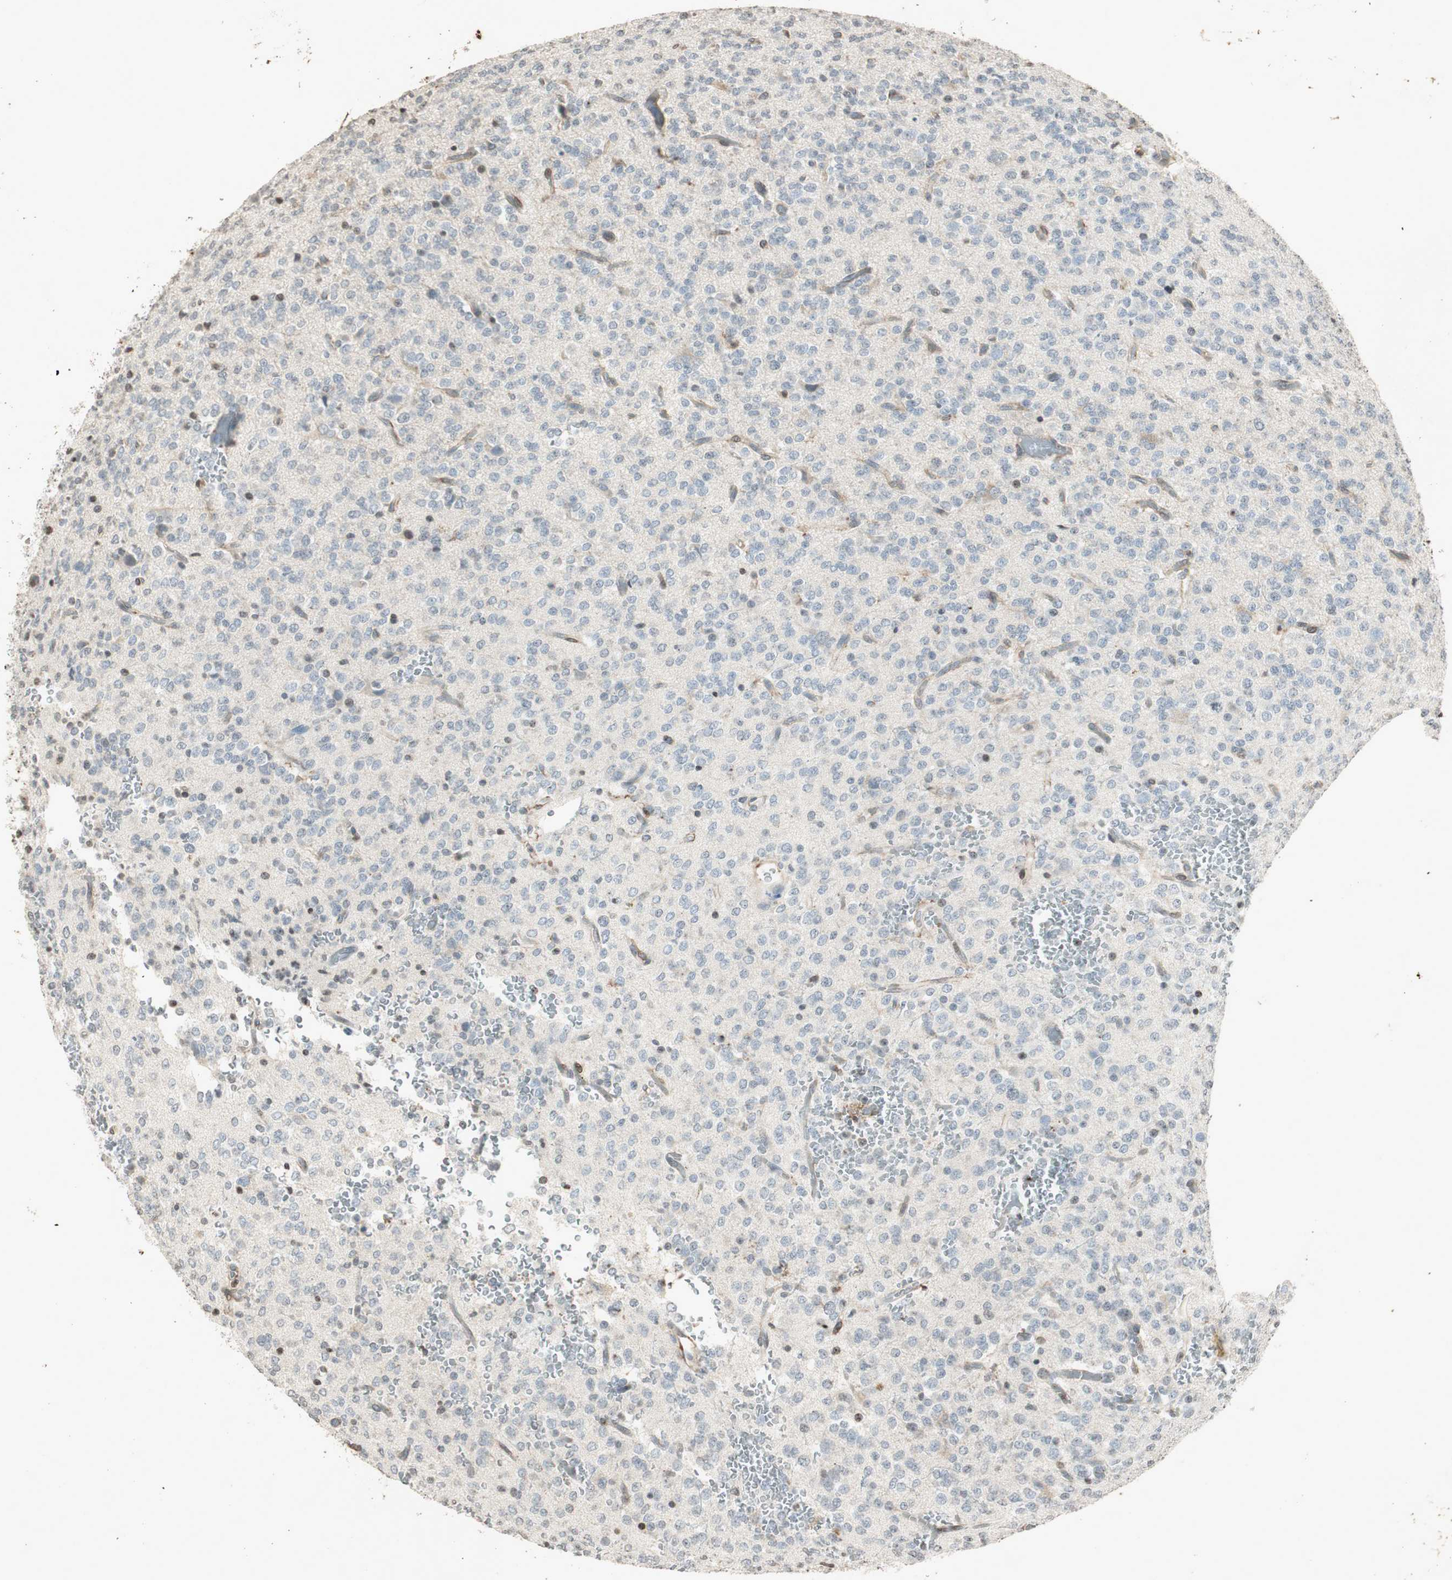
{"staining": {"intensity": "weak", "quantity": "<25%", "location": "nuclear"}, "tissue": "glioma", "cell_type": "Tumor cells", "image_type": "cancer", "snomed": [{"axis": "morphology", "description": "Glioma, malignant, Low grade"}, {"axis": "topography", "description": "Brain"}], "caption": "Immunohistochemical staining of human malignant glioma (low-grade) exhibits no significant expression in tumor cells. (Immunohistochemistry, brightfield microscopy, high magnification).", "gene": "PRKG1", "patient": {"sex": "male", "age": 38}}